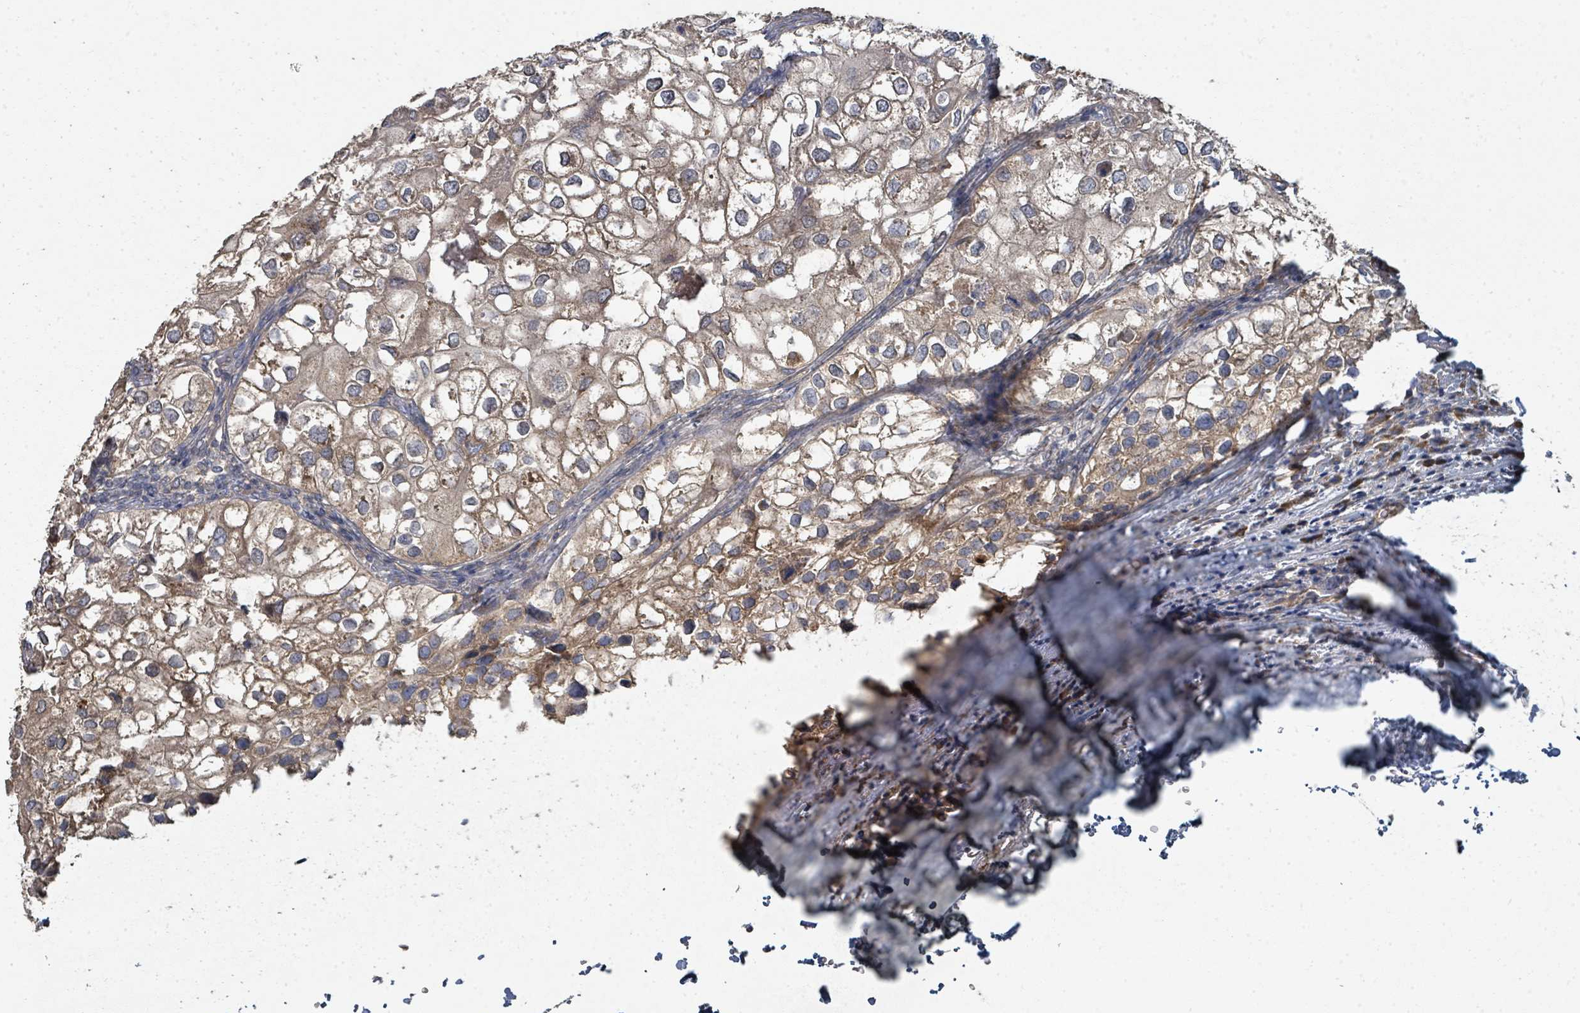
{"staining": {"intensity": "negative", "quantity": "none", "location": "none"}, "tissue": "urothelial cancer", "cell_type": "Tumor cells", "image_type": "cancer", "snomed": [{"axis": "morphology", "description": "Urothelial carcinoma, High grade"}, {"axis": "topography", "description": "Urinary bladder"}], "caption": "A micrograph of urothelial cancer stained for a protein displays no brown staining in tumor cells. The staining was performed using DAB (3,3'-diaminobenzidine) to visualize the protein expression in brown, while the nuclei were stained in blue with hematoxylin (Magnification: 20x).", "gene": "WDFY1", "patient": {"sex": "male", "age": 64}}